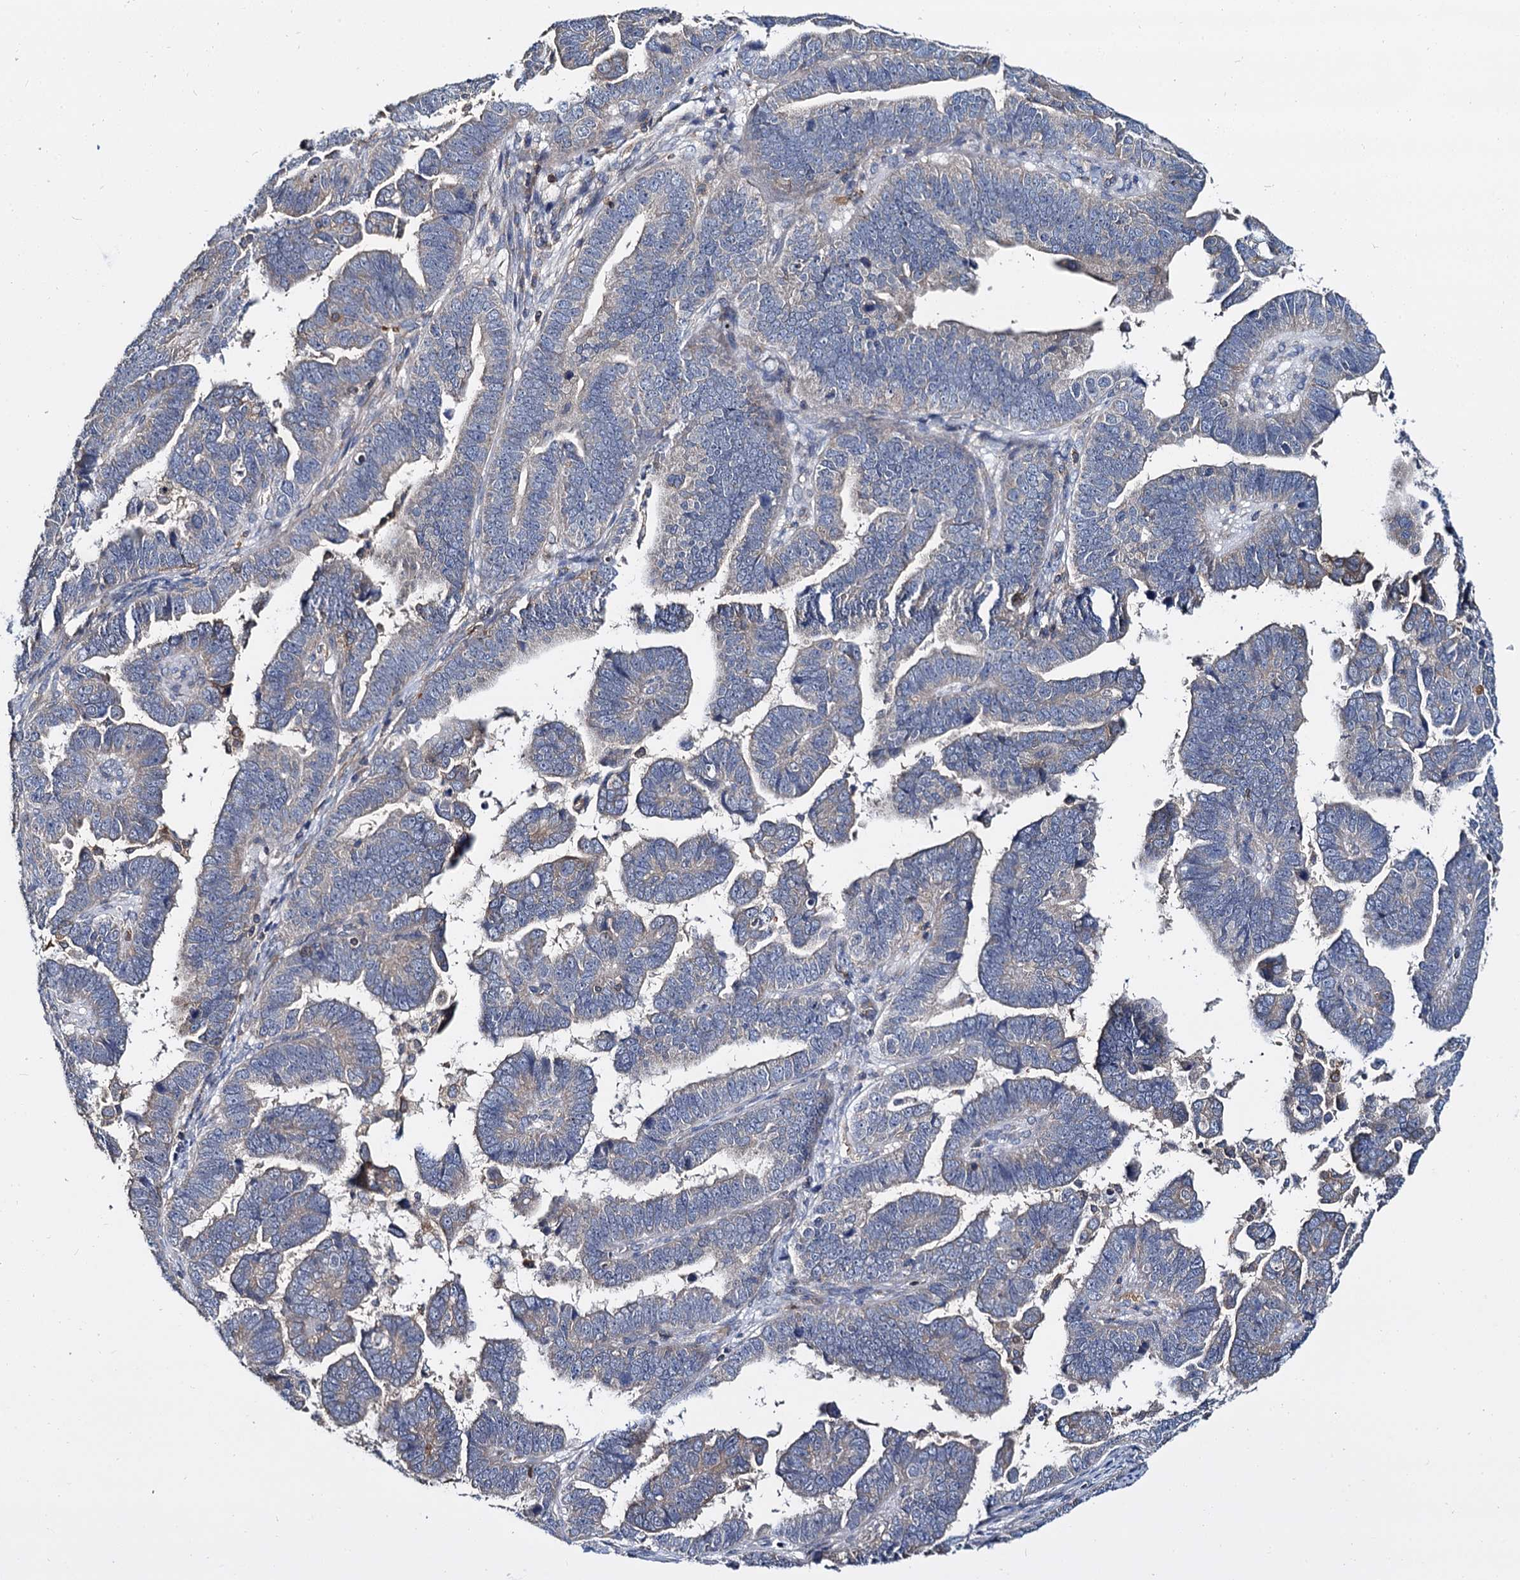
{"staining": {"intensity": "weak", "quantity": "<25%", "location": "cytoplasmic/membranous"}, "tissue": "endometrial cancer", "cell_type": "Tumor cells", "image_type": "cancer", "snomed": [{"axis": "morphology", "description": "Adenocarcinoma, NOS"}, {"axis": "topography", "description": "Endometrium"}], "caption": "An image of endometrial cancer (adenocarcinoma) stained for a protein demonstrates no brown staining in tumor cells. Nuclei are stained in blue.", "gene": "ANKRD13A", "patient": {"sex": "female", "age": 75}}